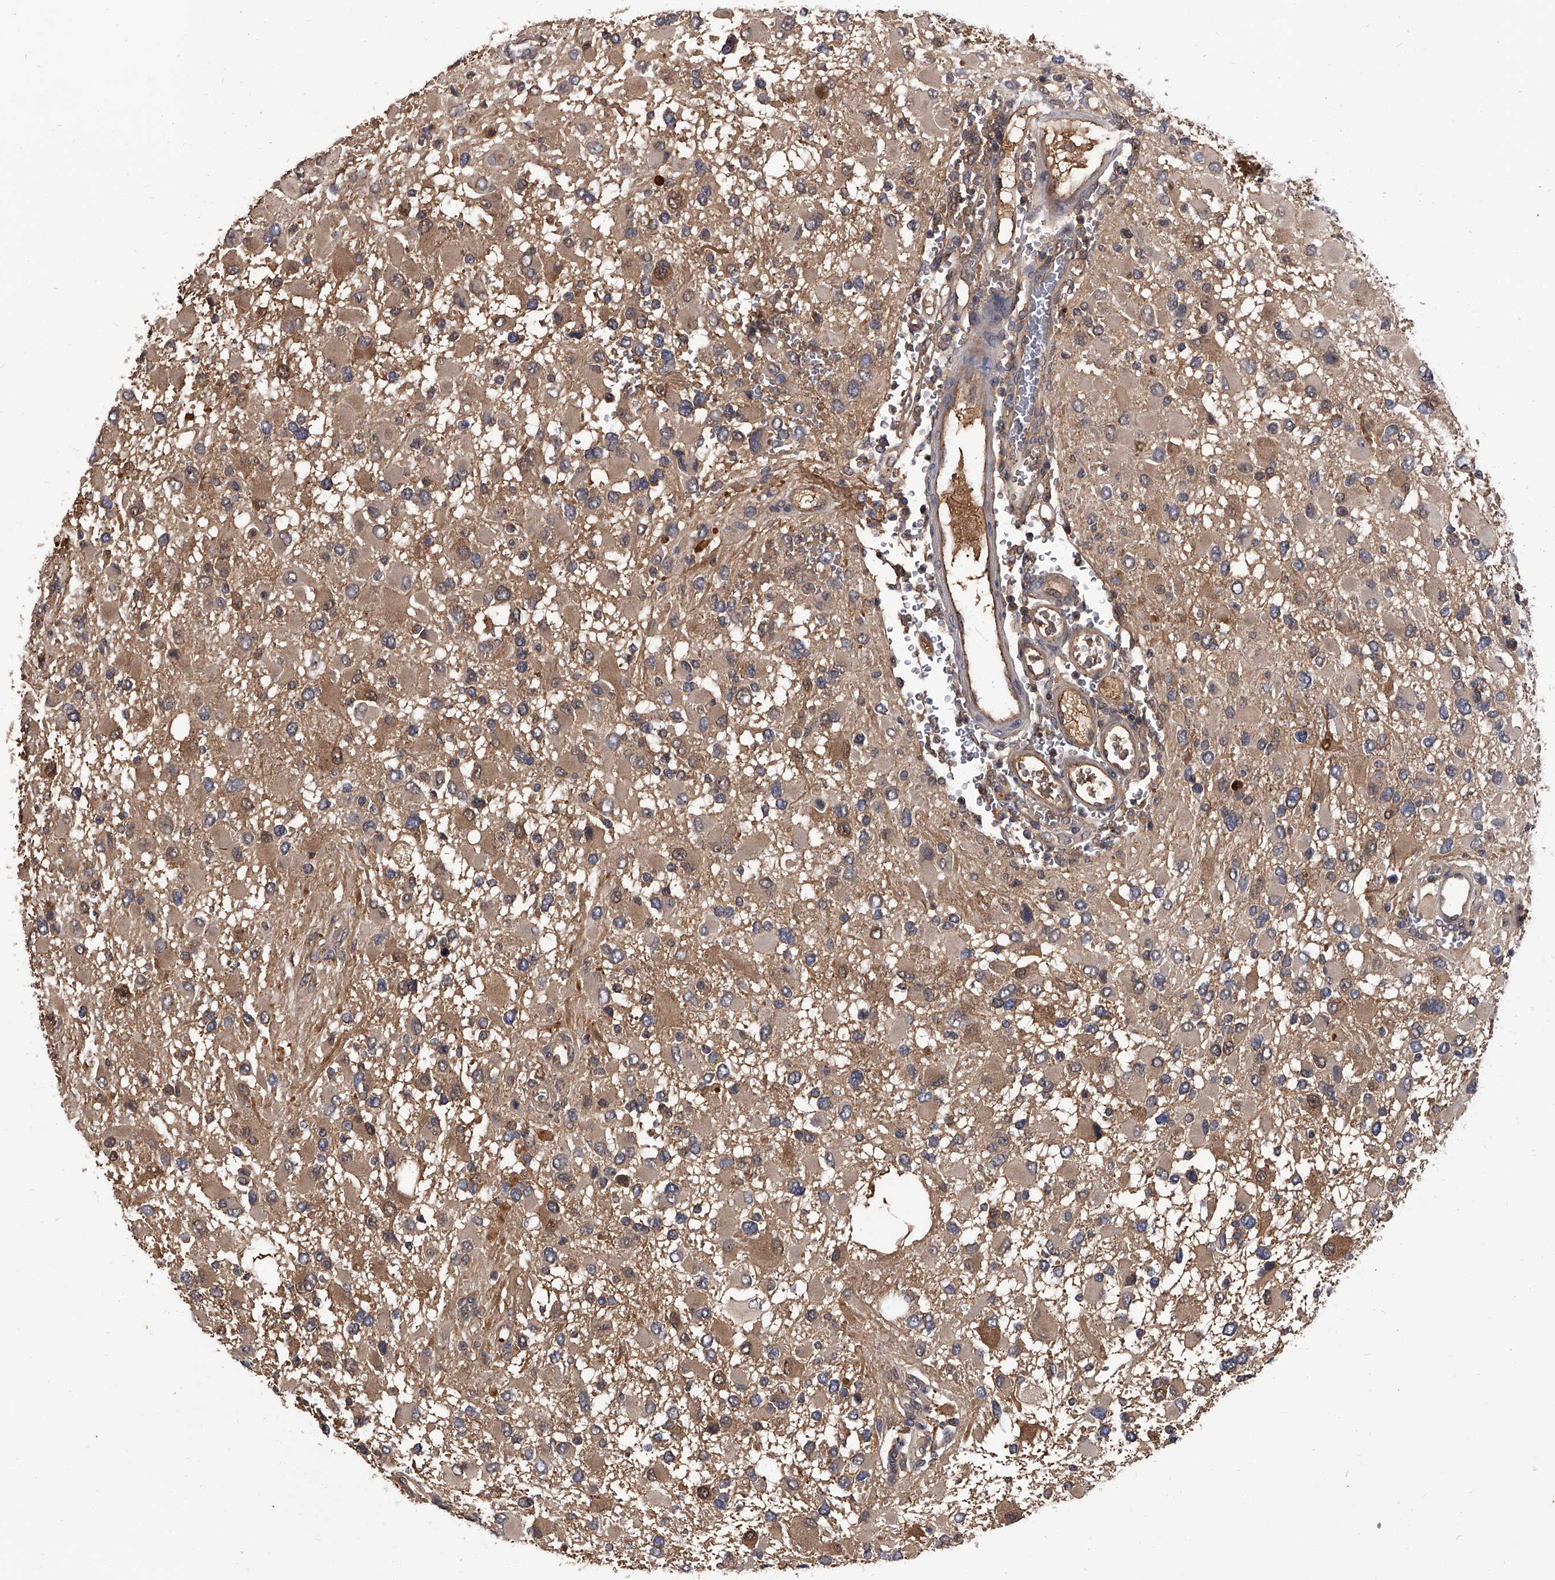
{"staining": {"intensity": "weak", "quantity": ">75%", "location": "cytoplasmic/membranous"}, "tissue": "glioma", "cell_type": "Tumor cells", "image_type": "cancer", "snomed": [{"axis": "morphology", "description": "Glioma, malignant, High grade"}, {"axis": "topography", "description": "Brain"}], "caption": "Immunohistochemistry image of human high-grade glioma (malignant) stained for a protein (brown), which demonstrates low levels of weak cytoplasmic/membranous positivity in about >75% of tumor cells.", "gene": "SLC18B1", "patient": {"sex": "male", "age": 53}}